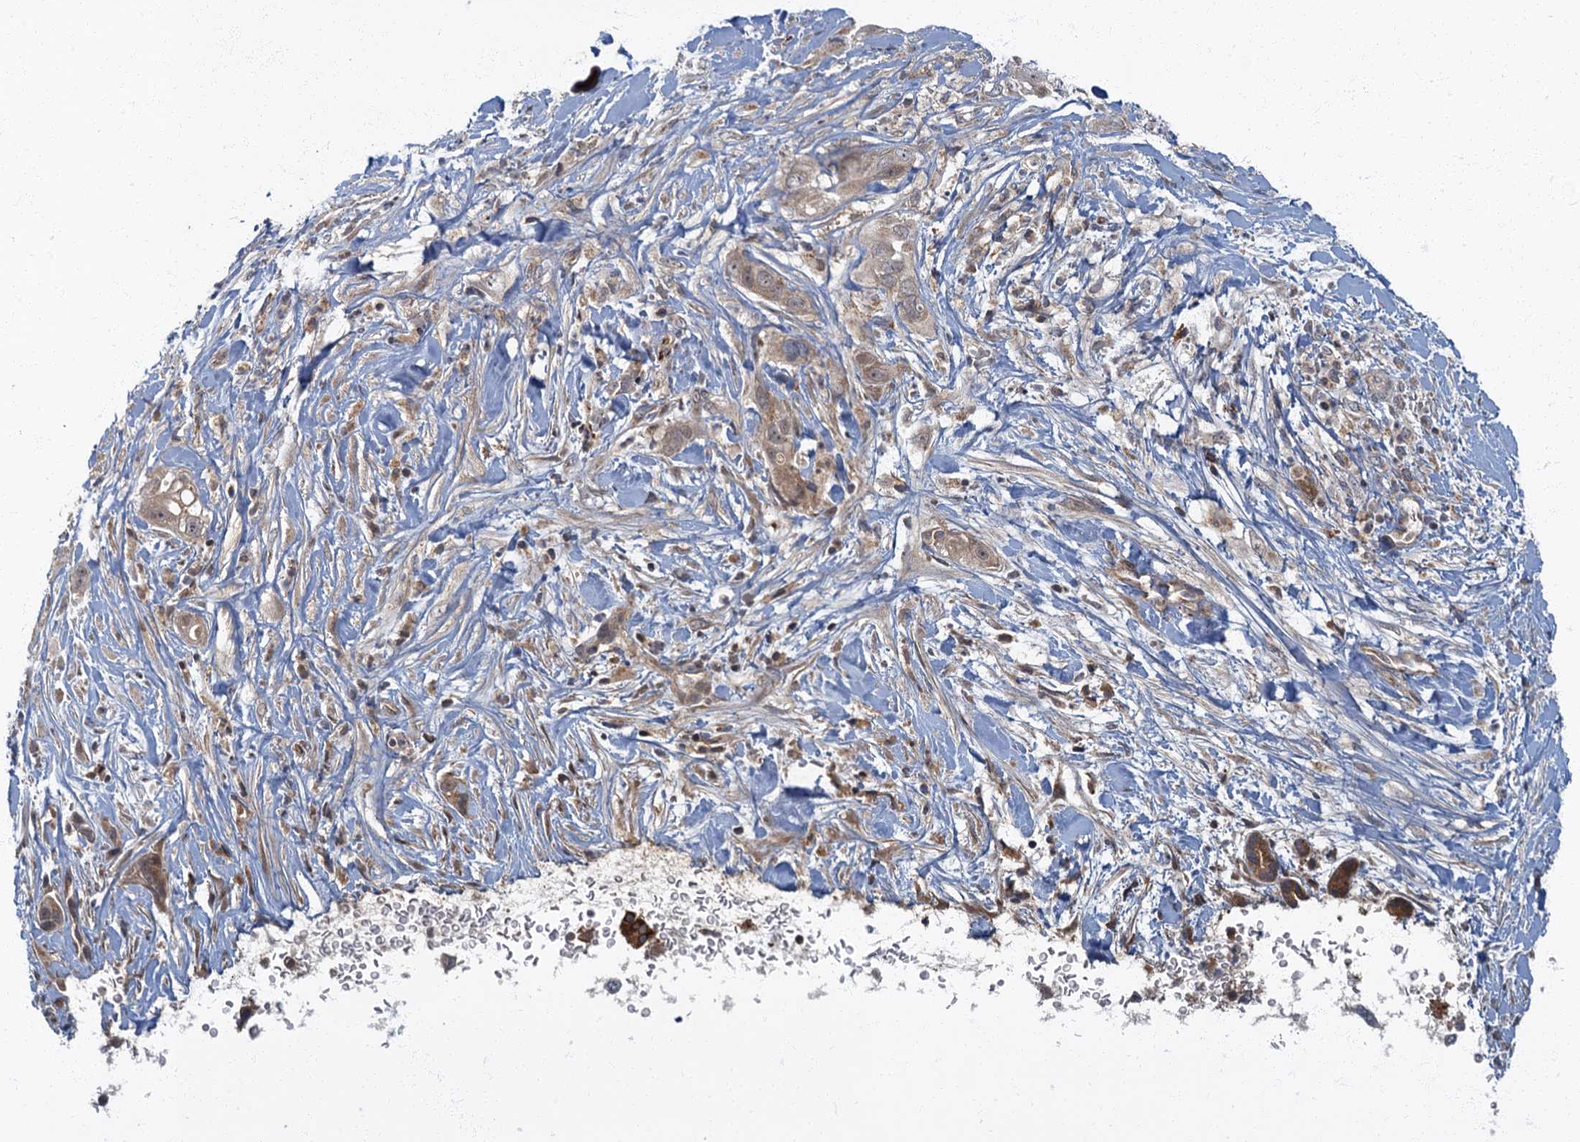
{"staining": {"intensity": "moderate", "quantity": ">75%", "location": "cytoplasmic/membranous"}, "tissue": "pancreatic cancer", "cell_type": "Tumor cells", "image_type": "cancer", "snomed": [{"axis": "morphology", "description": "Adenocarcinoma, NOS"}, {"axis": "topography", "description": "Pancreas"}], "caption": "Immunohistochemical staining of human pancreatic adenocarcinoma demonstrates medium levels of moderate cytoplasmic/membranous staining in about >75% of tumor cells. Nuclei are stained in blue.", "gene": "SLC11A2", "patient": {"sex": "female", "age": 78}}